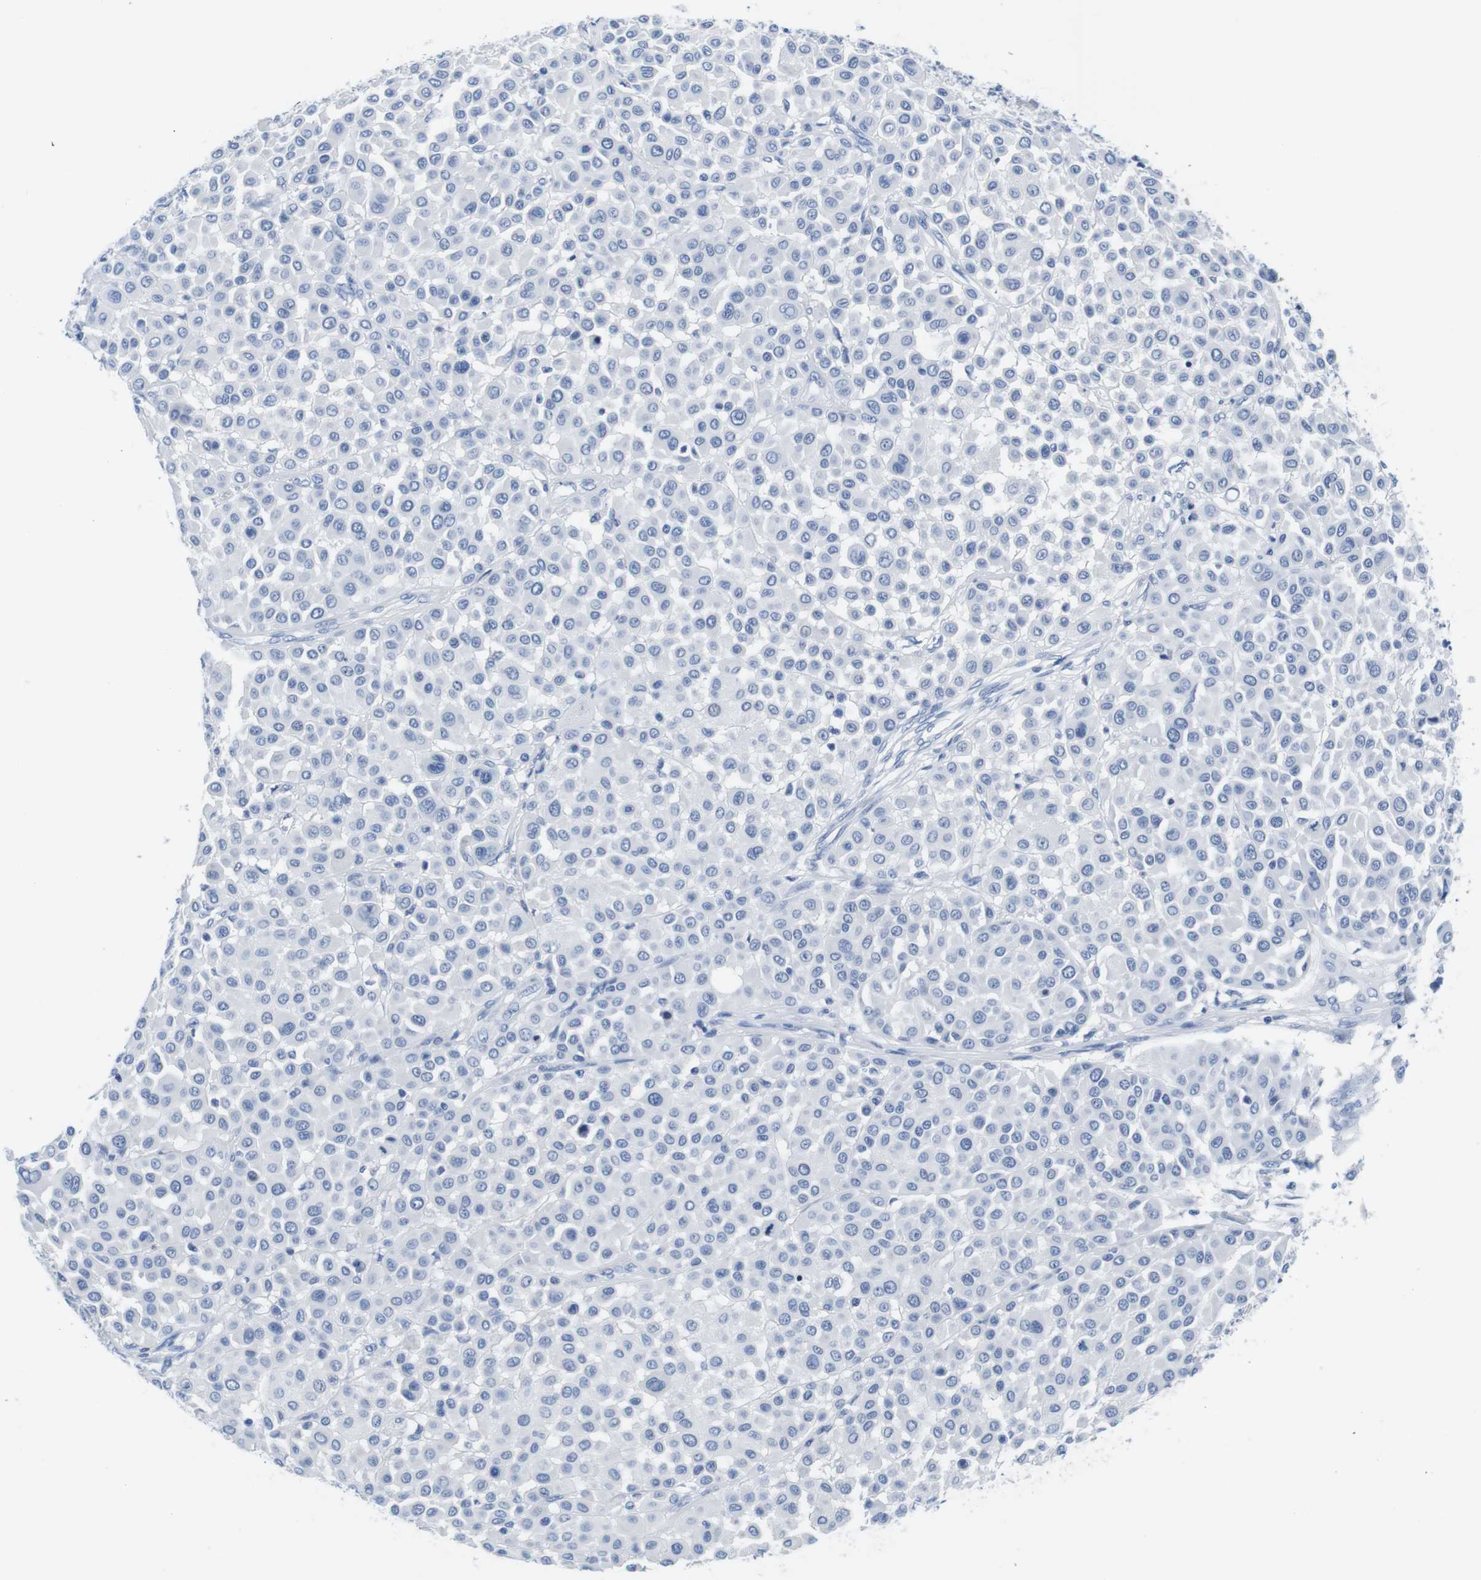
{"staining": {"intensity": "negative", "quantity": "none", "location": "none"}, "tissue": "melanoma", "cell_type": "Tumor cells", "image_type": "cancer", "snomed": [{"axis": "morphology", "description": "Malignant melanoma, Metastatic site"}, {"axis": "topography", "description": "Soft tissue"}], "caption": "The immunohistochemistry micrograph has no significant staining in tumor cells of melanoma tissue.", "gene": "MAP6", "patient": {"sex": "male", "age": 41}}